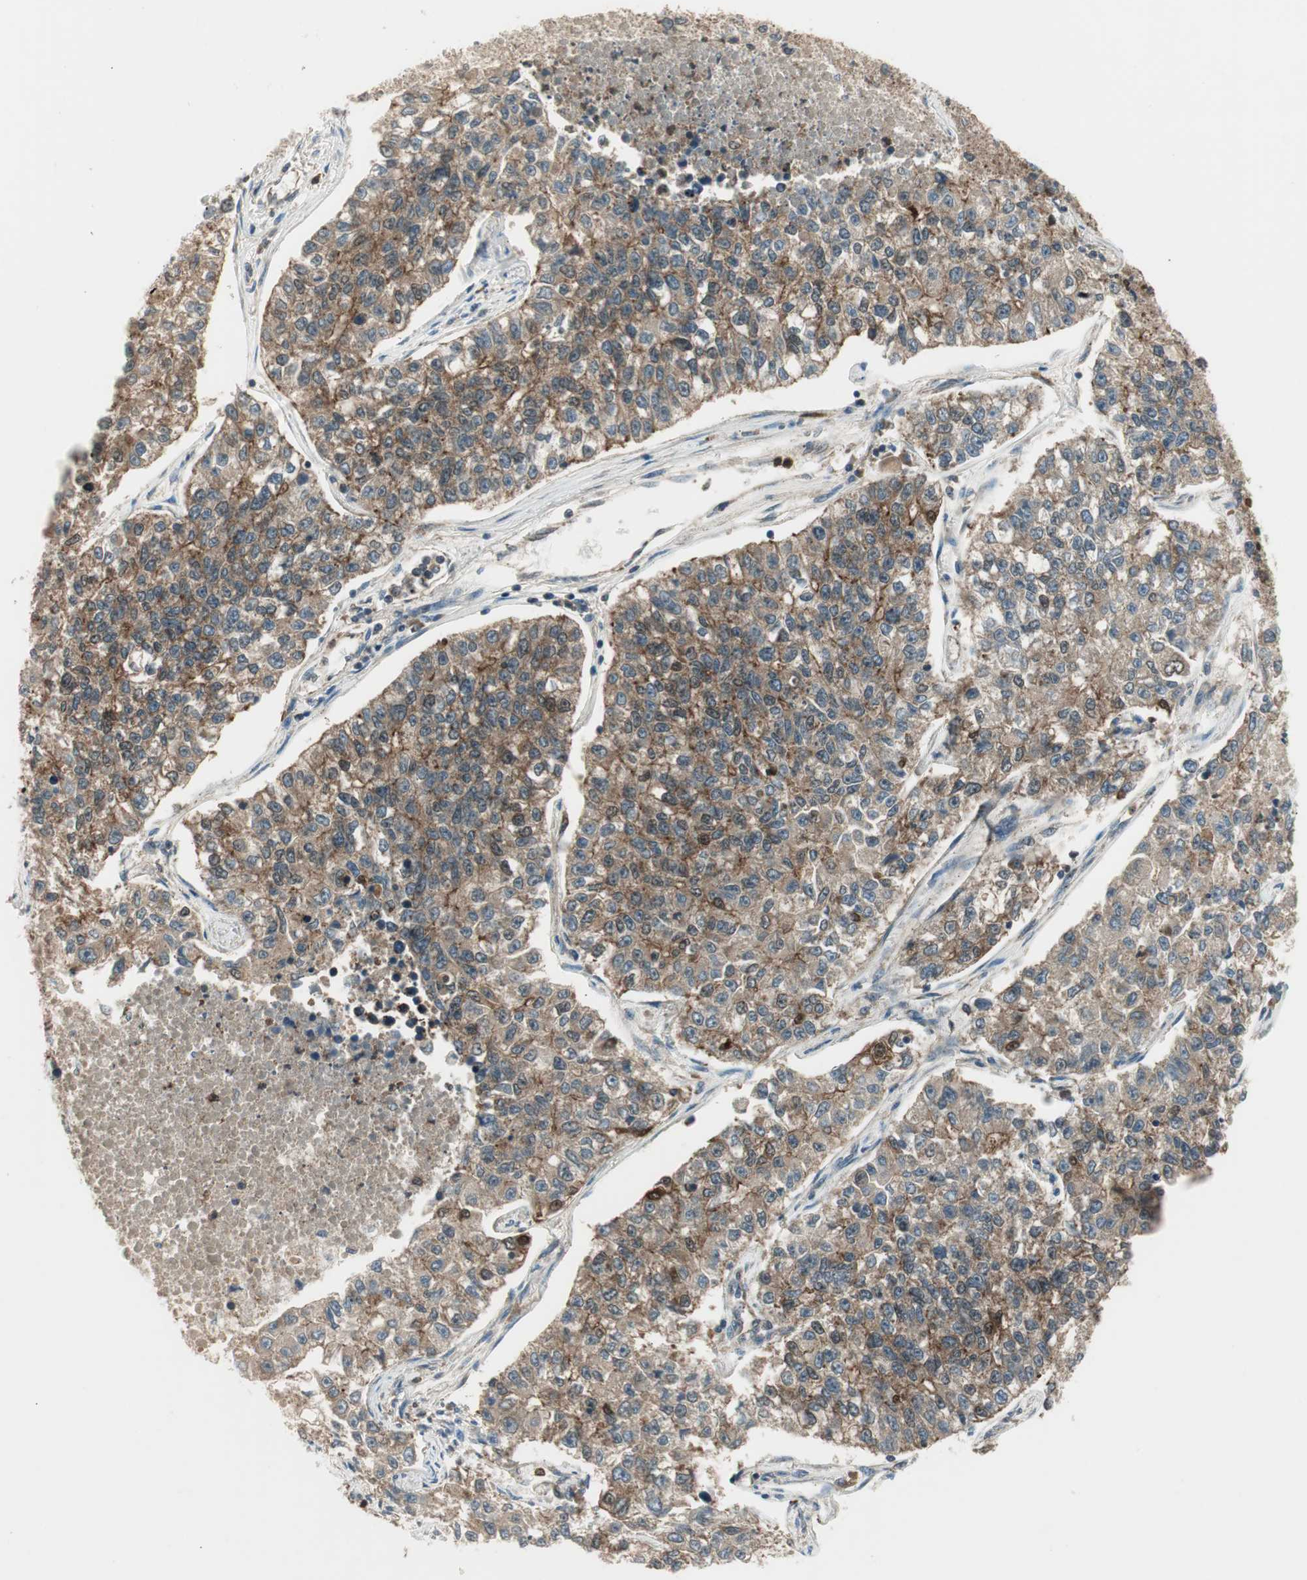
{"staining": {"intensity": "moderate", "quantity": ">75%", "location": "cytoplasmic/membranous"}, "tissue": "lung cancer", "cell_type": "Tumor cells", "image_type": "cancer", "snomed": [{"axis": "morphology", "description": "Adenocarcinoma, NOS"}, {"axis": "topography", "description": "Lung"}], "caption": "Immunohistochemical staining of lung cancer exhibits moderate cytoplasmic/membranous protein staining in about >75% of tumor cells. Ihc stains the protein of interest in brown and the nuclei are stained blue.", "gene": "LTA4H", "patient": {"sex": "male", "age": 49}}